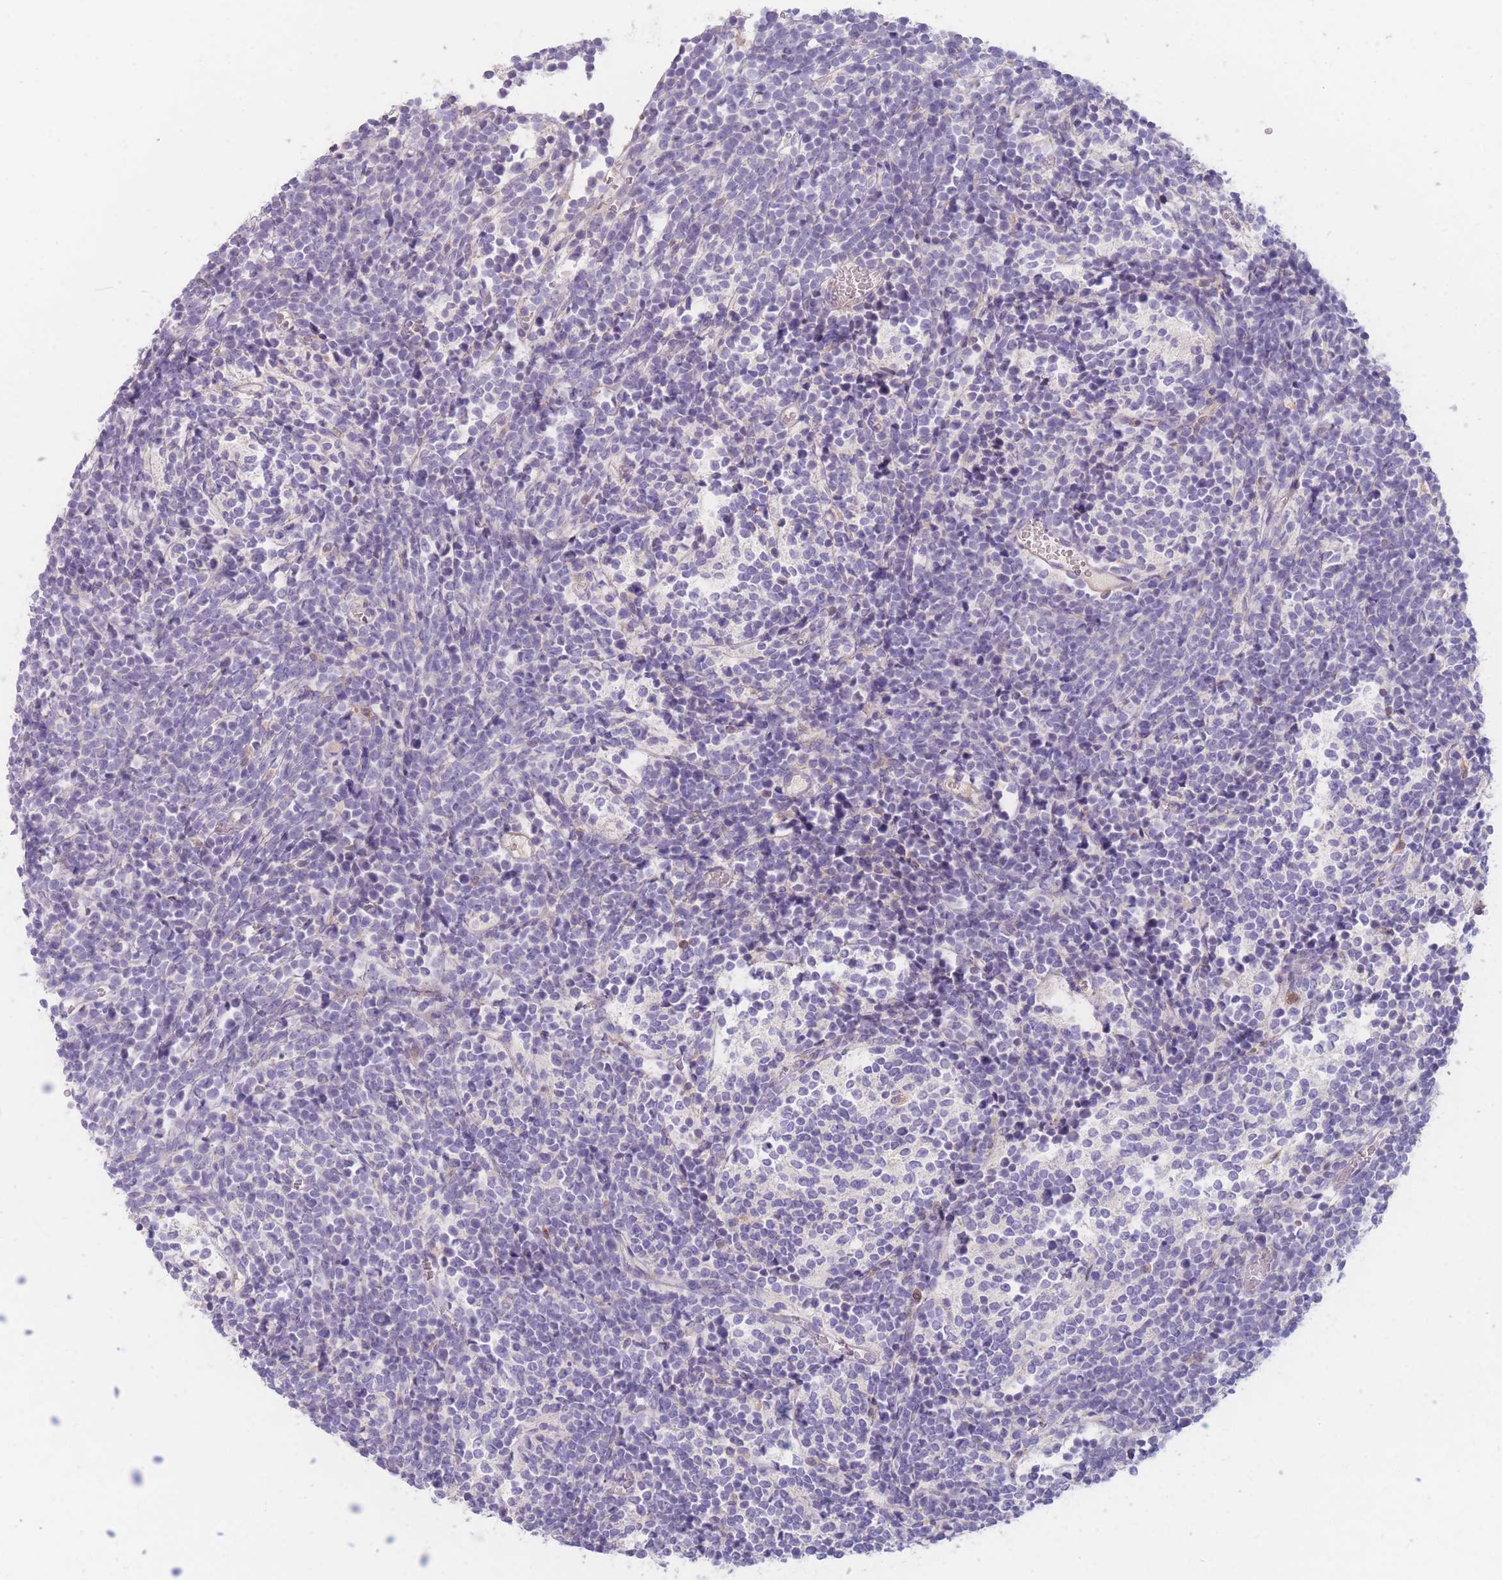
{"staining": {"intensity": "negative", "quantity": "none", "location": "none"}, "tissue": "glioma", "cell_type": "Tumor cells", "image_type": "cancer", "snomed": [{"axis": "morphology", "description": "Glioma, malignant, Low grade"}, {"axis": "topography", "description": "Brain"}], "caption": "IHC photomicrograph of low-grade glioma (malignant) stained for a protein (brown), which exhibits no staining in tumor cells.", "gene": "ST3GAL4", "patient": {"sex": "female", "age": 1}}